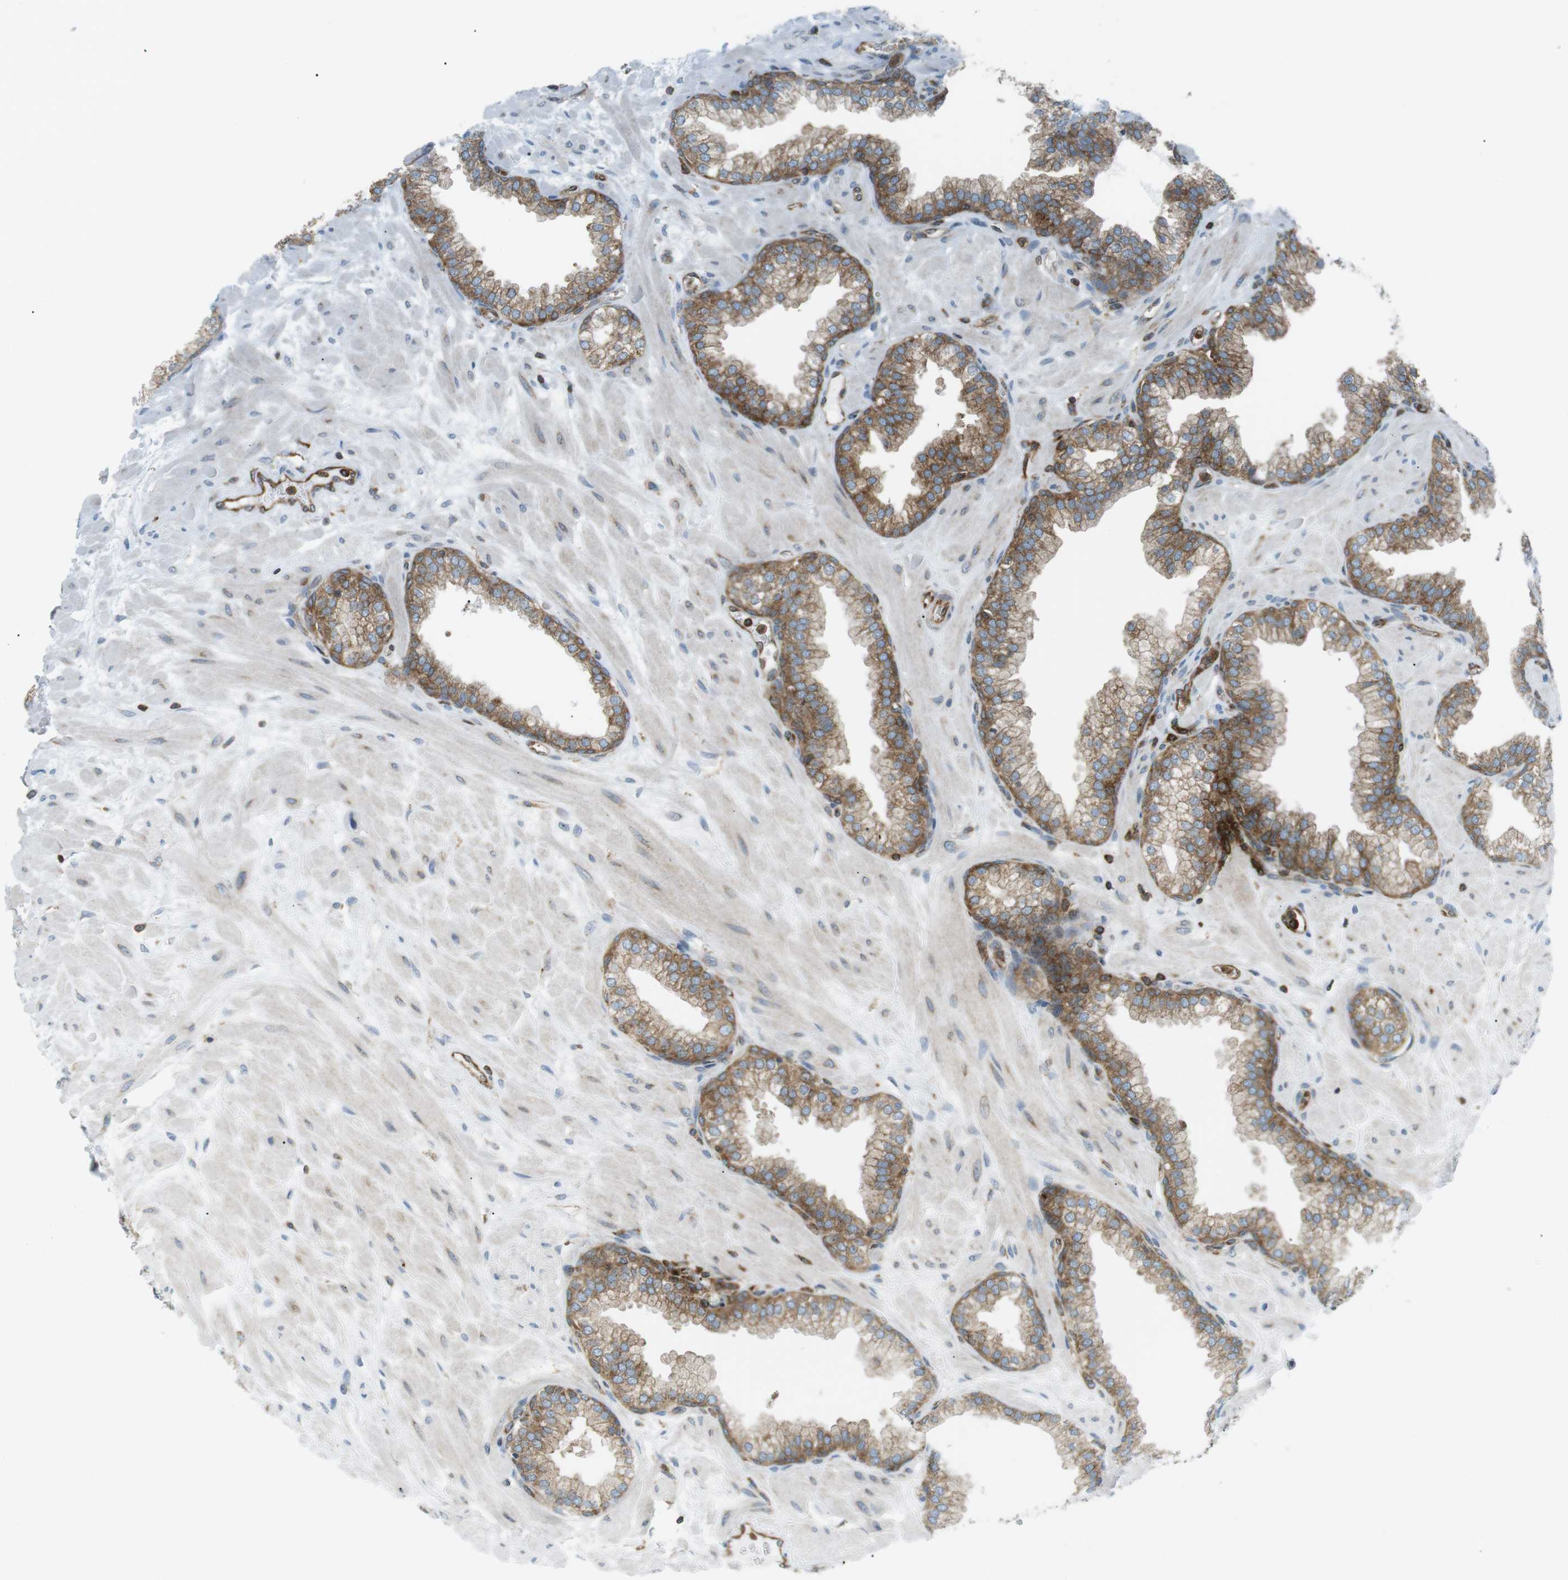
{"staining": {"intensity": "moderate", "quantity": ">75%", "location": "cytoplasmic/membranous"}, "tissue": "prostate", "cell_type": "Glandular cells", "image_type": "normal", "snomed": [{"axis": "morphology", "description": "Normal tissue, NOS"}, {"axis": "morphology", "description": "Urothelial carcinoma, Low grade"}, {"axis": "topography", "description": "Urinary bladder"}, {"axis": "topography", "description": "Prostate"}], "caption": "A high-resolution micrograph shows IHC staining of benign prostate, which exhibits moderate cytoplasmic/membranous positivity in approximately >75% of glandular cells.", "gene": "FLII", "patient": {"sex": "male", "age": 60}}